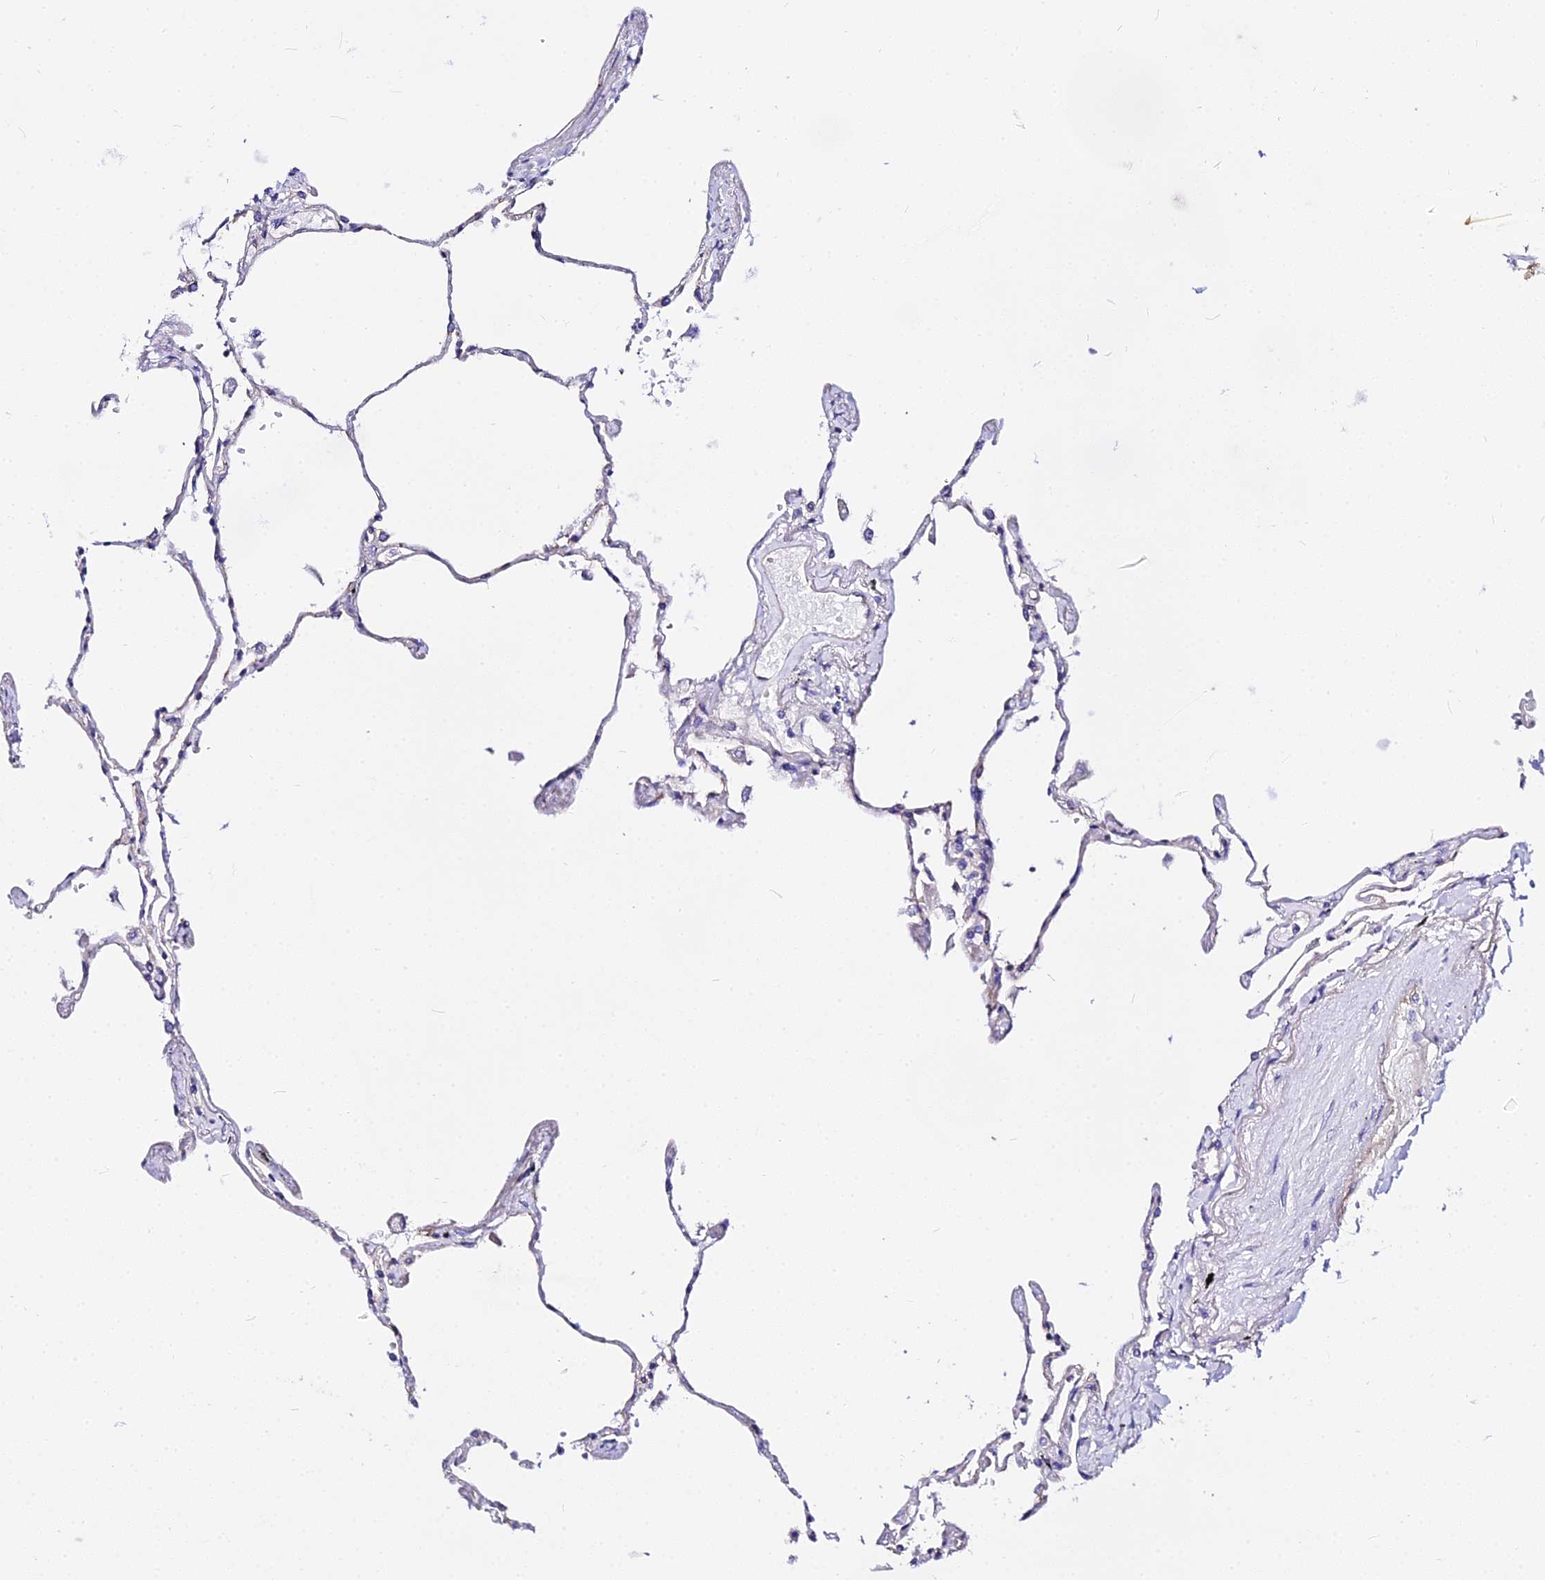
{"staining": {"intensity": "weak", "quantity": "<25%", "location": "cytoplasmic/membranous"}, "tissue": "lung", "cell_type": "Alveolar cells", "image_type": "normal", "snomed": [{"axis": "morphology", "description": "Normal tissue, NOS"}, {"axis": "topography", "description": "Lung"}], "caption": "The micrograph reveals no staining of alveolar cells in unremarkable lung. Nuclei are stained in blue.", "gene": "DAW1", "patient": {"sex": "female", "age": 67}}